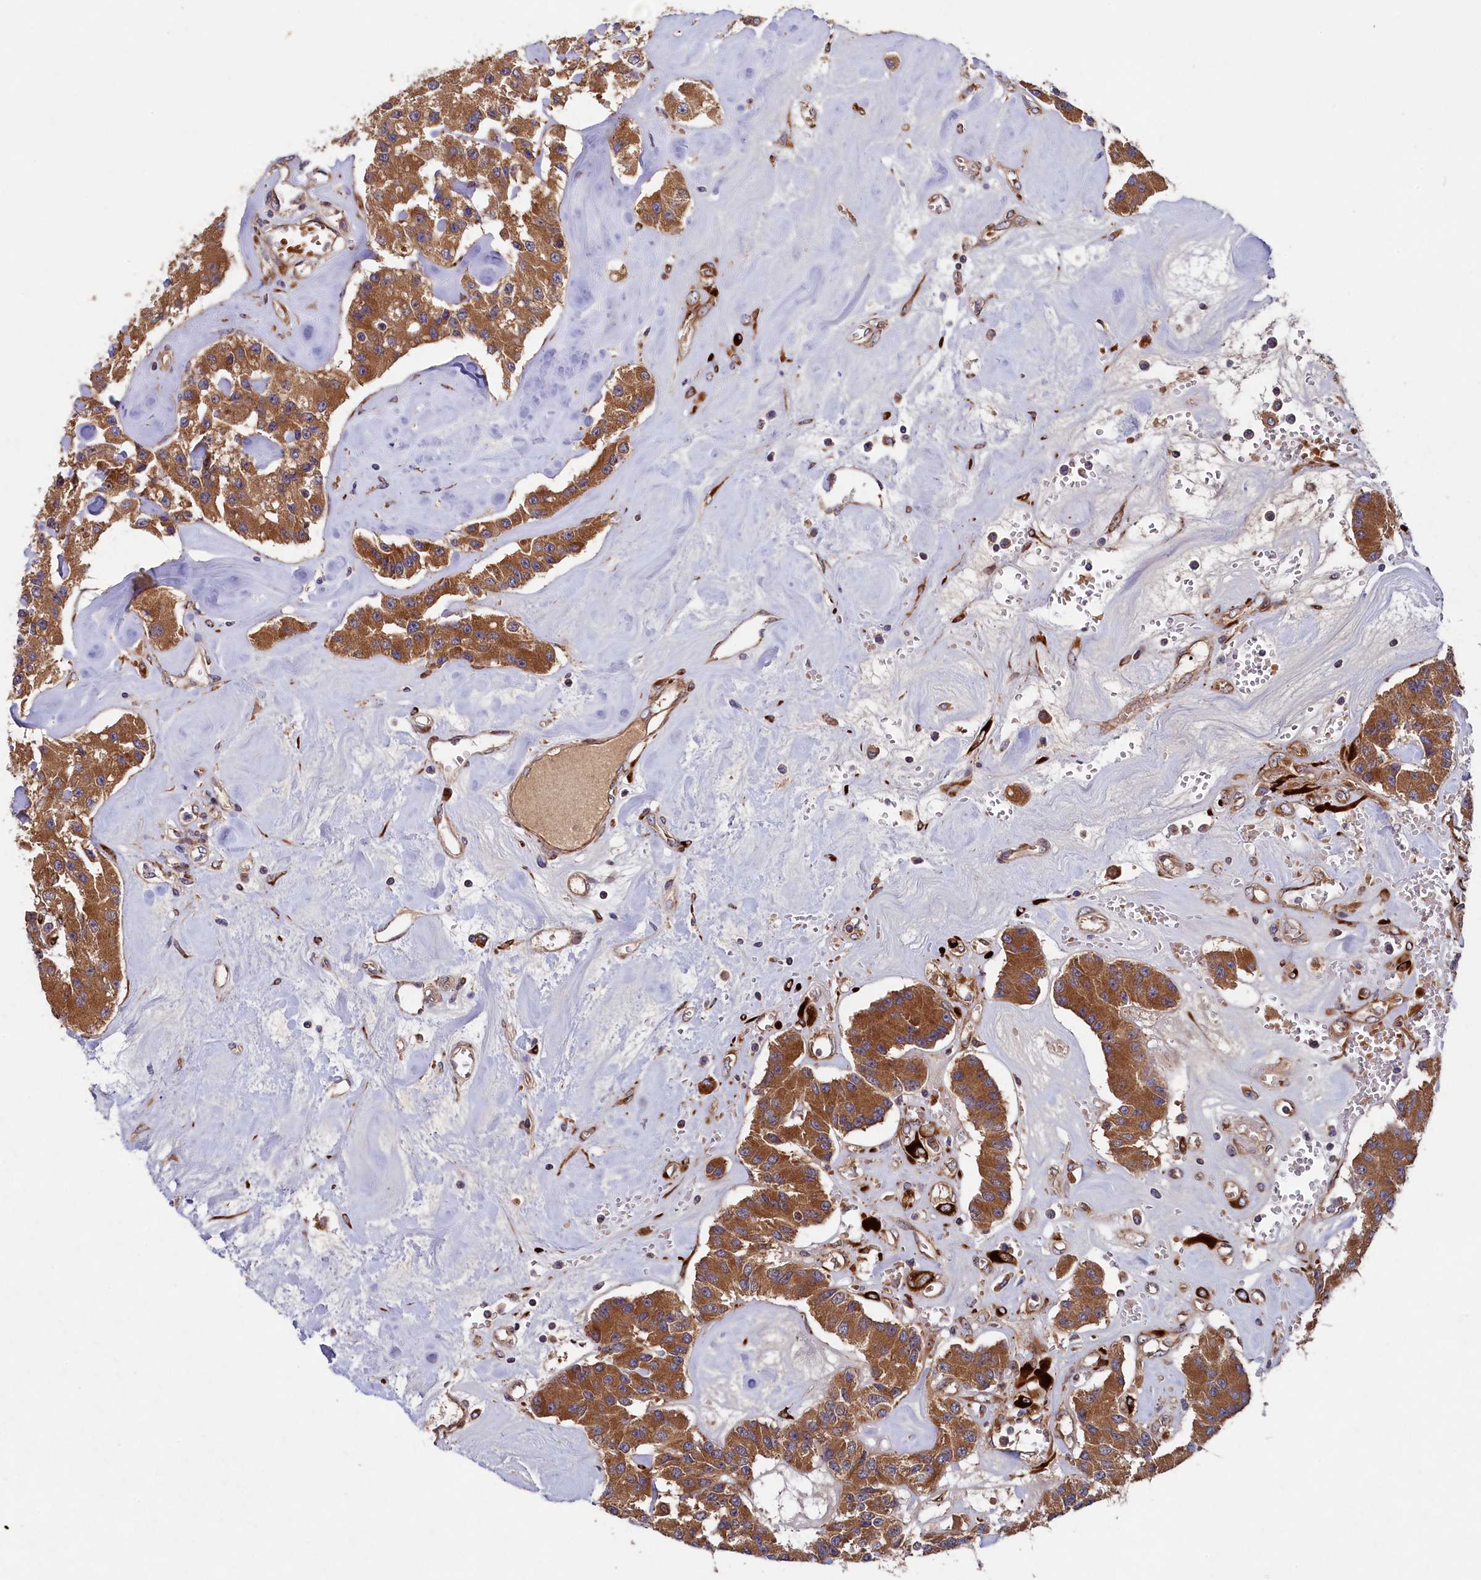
{"staining": {"intensity": "moderate", "quantity": ">75%", "location": "cytoplasmic/membranous"}, "tissue": "carcinoid", "cell_type": "Tumor cells", "image_type": "cancer", "snomed": [{"axis": "morphology", "description": "Carcinoid, malignant, NOS"}, {"axis": "topography", "description": "Pancreas"}], "caption": "An immunohistochemistry histopathology image of neoplastic tissue is shown. Protein staining in brown shows moderate cytoplasmic/membranous positivity in malignant carcinoid within tumor cells.", "gene": "ARRDC4", "patient": {"sex": "male", "age": 41}}